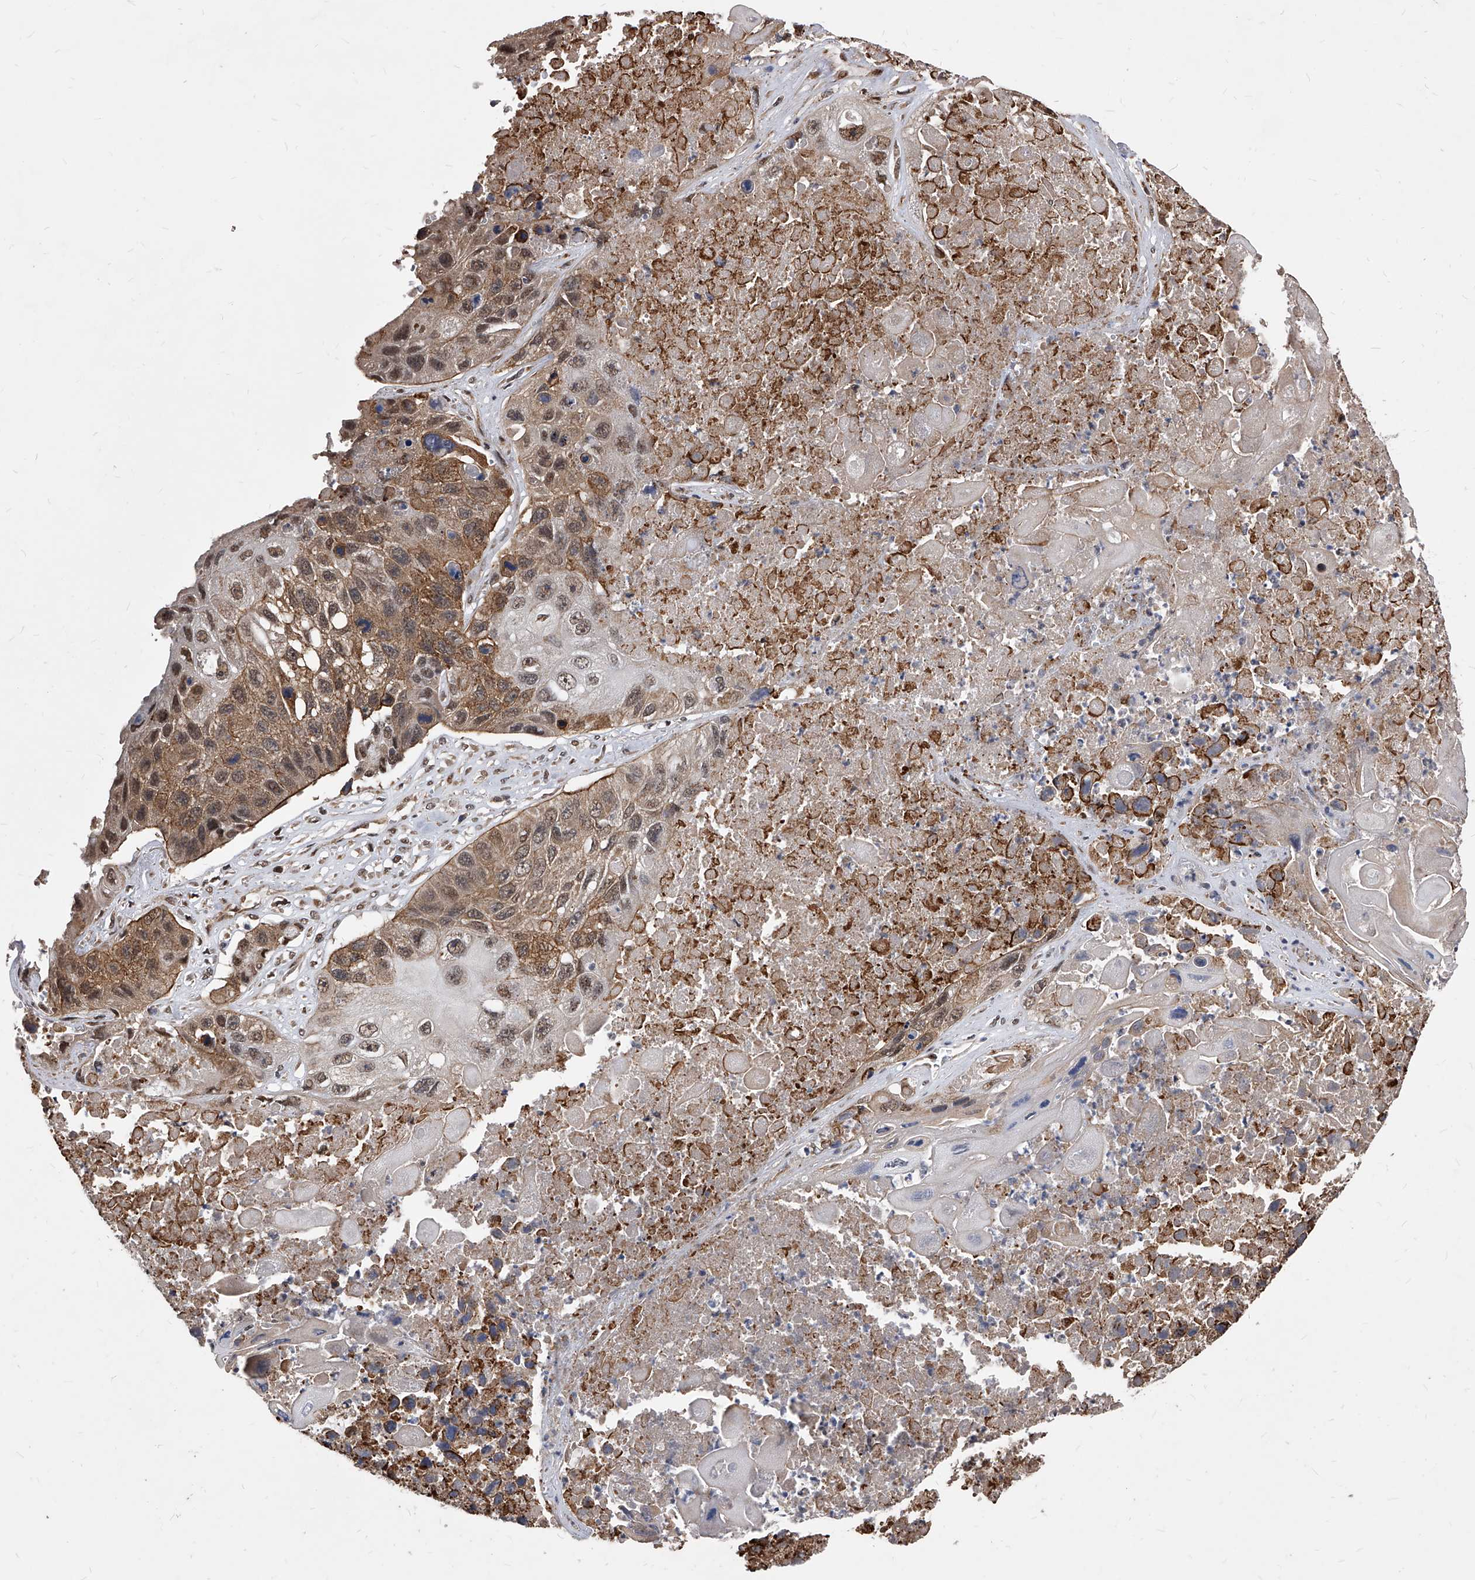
{"staining": {"intensity": "moderate", "quantity": ">75%", "location": "cytoplasmic/membranous,nuclear"}, "tissue": "lung cancer", "cell_type": "Tumor cells", "image_type": "cancer", "snomed": [{"axis": "morphology", "description": "Squamous cell carcinoma, NOS"}, {"axis": "topography", "description": "Lung"}], "caption": "Immunohistochemical staining of human lung squamous cell carcinoma exhibits medium levels of moderate cytoplasmic/membranous and nuclear staining in about >75% of tumor cells.", "gene": "DUSP22", "patient": {"sex": "male", "age": 61}}